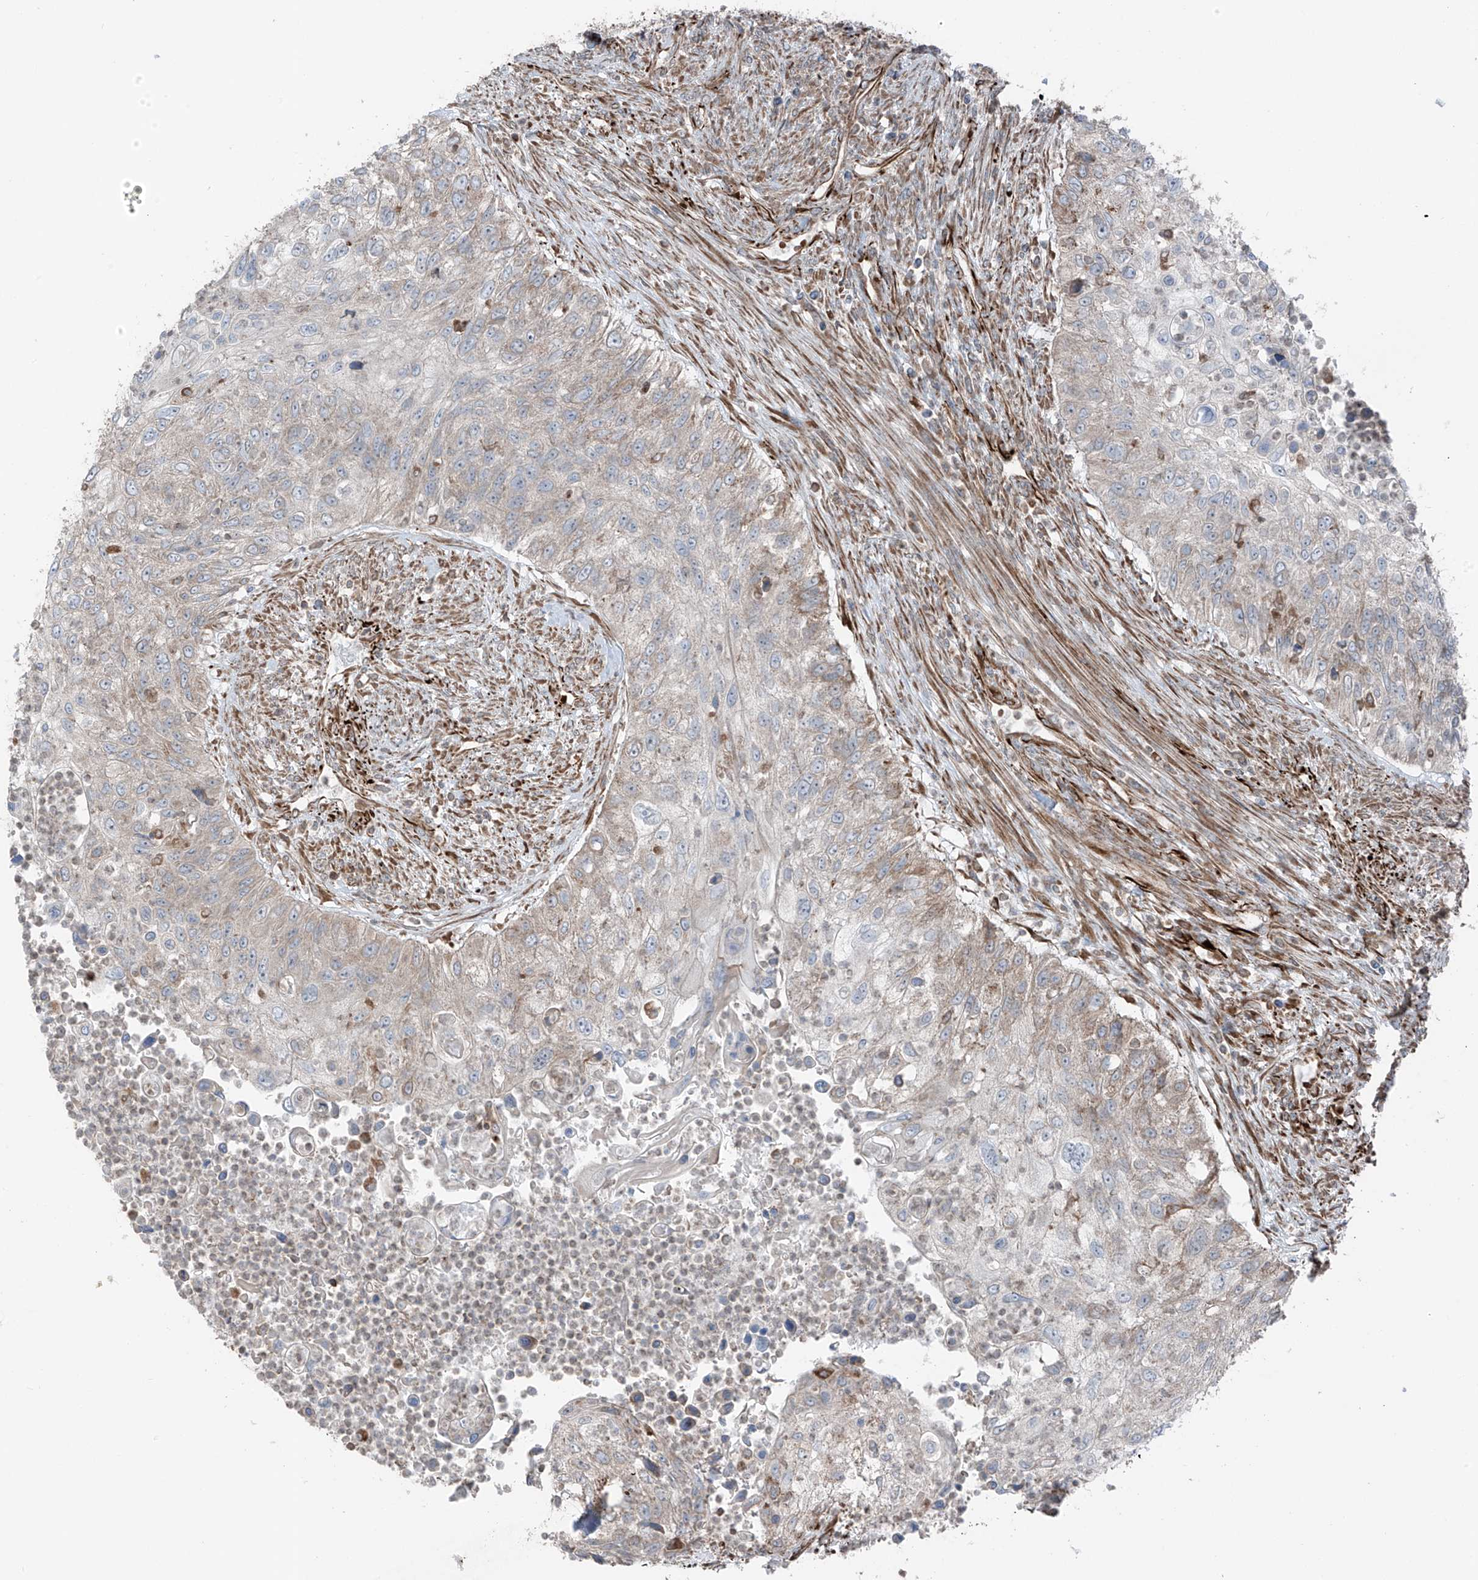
{"staining": {"intensity": "weak", "quantity": "25%-75%", "location": "cytoplasmic/membranous"}, "tissue": "urothelial cancer", "cell_type": "Tumor cells", "image_type": "cancer", "snomed": [{"axis": "morphology", "description": "Urothelial carcinoma, High grade"}, {"axis": "topography", "description": "Urinary bladder"}], "caption": "Protein analysis of high-grade urothelial carcinoma tissue exhibits weak cytoplasmic/membranous positivity in approximately 25%-75% of tumor cells.", "gene": "ERLEC1", "patient": {"sex": "female", "age": 60}}